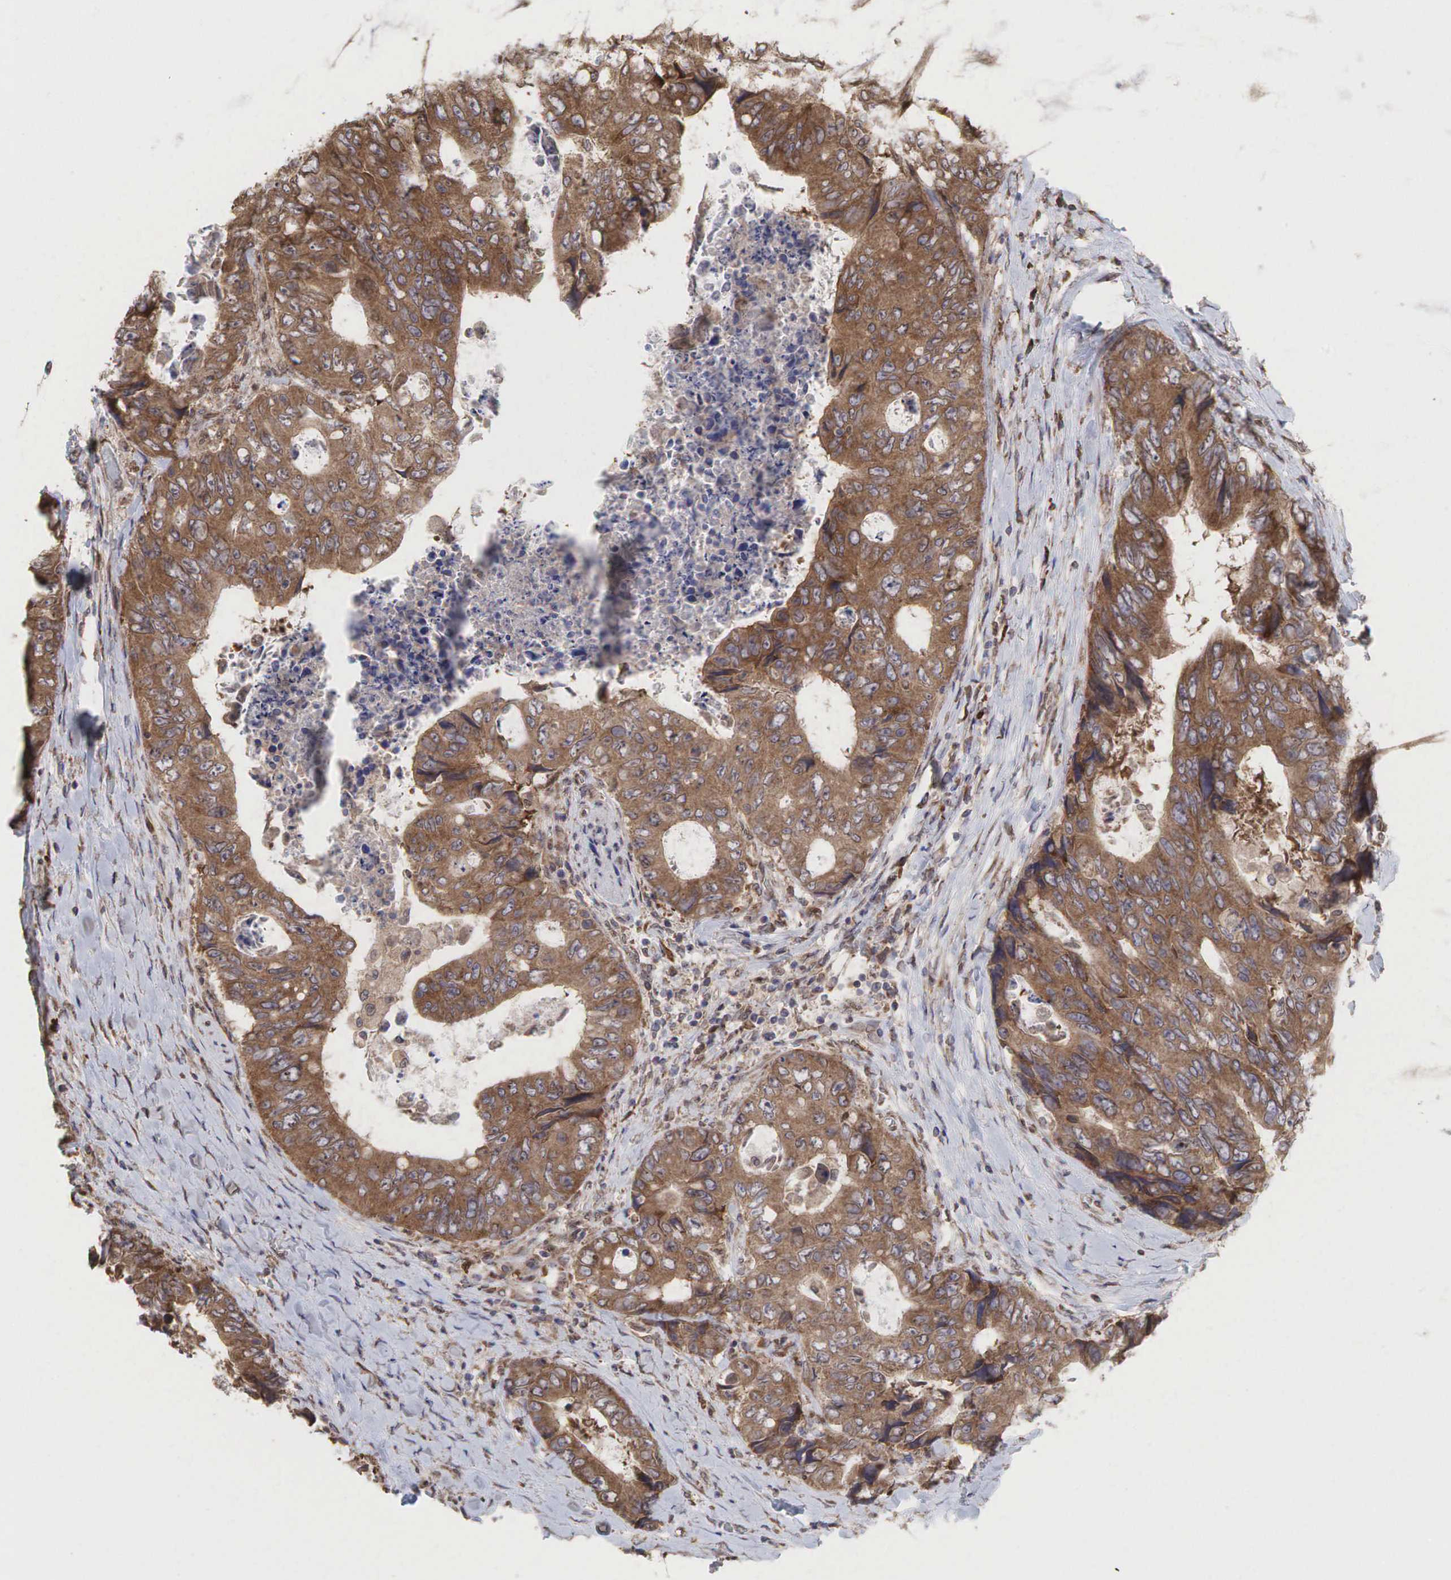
{"staining": {"intensity": "moderate", "quantity": ">75%", "location": "cytoplasmic/membranous"}, "tissue": "colorectal cancer", "cell_type": "Tumor cells", "image_type": "cancer", "snomed": [{"axis": "morphology", "description": "Adenocarcinoma, NOS"}, {"axis": "topography", "description": "Rectum"}], "caption": "This histopathology image displays colorectal adenocarcinoma stained with immunohistochemistry (IHC) to label a protein in brown. The cytoplasmic/membranous of tumor cells show moderate positivity for the protein. Nuclei are counter-stained blue.", "gene": "PABPC5", "patient": {"sex": "female", "age": 67}}